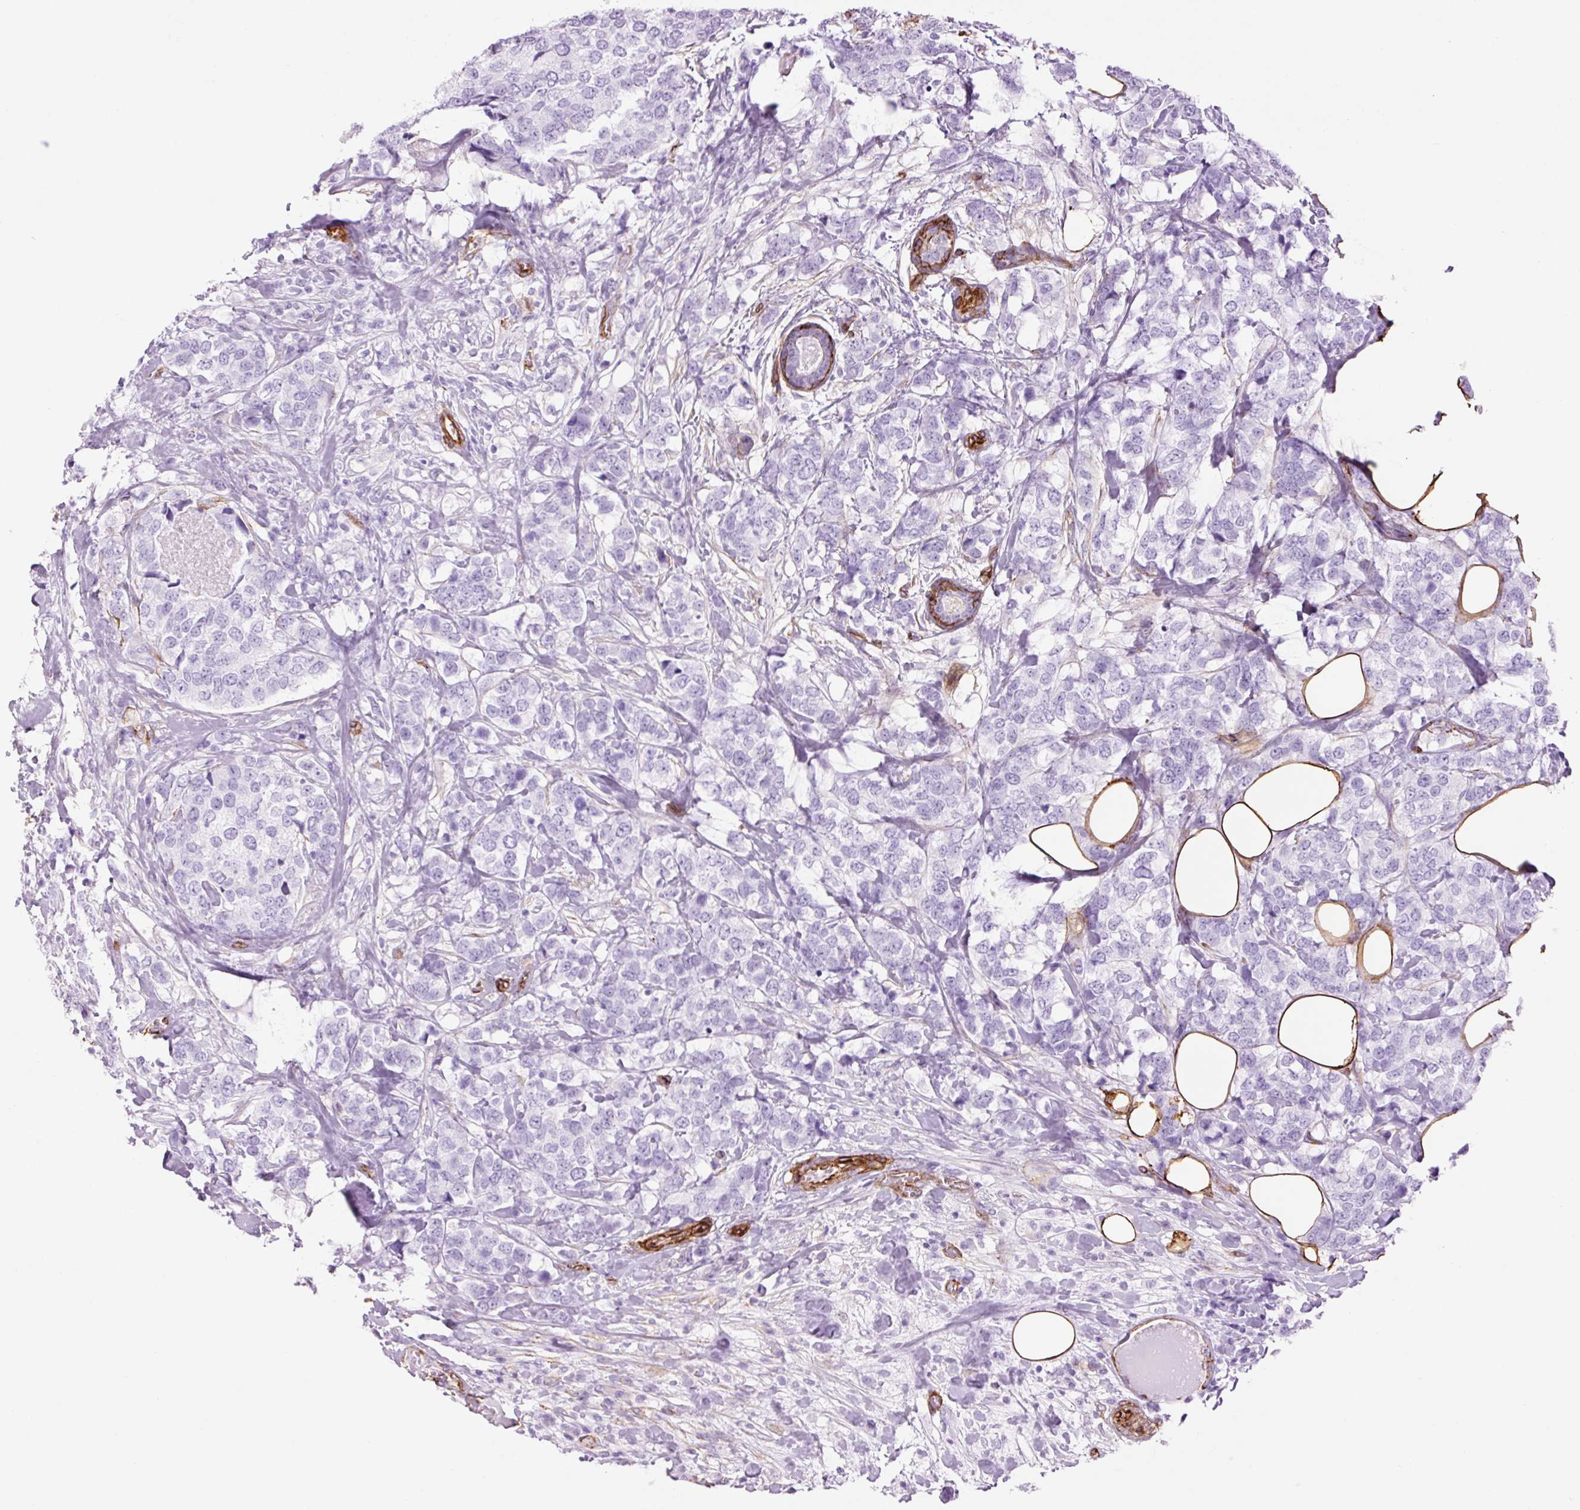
{"staining": {"intensity": "negative", "quantity": "none", "location": "none"}, "tissue": "breast cancer", "cell_type": "Tumor cells", "image_type": "cancer", "snomed": [{"axis": "morphology", "description": "Lobular carcinoma"}, {"axis": "topography", "description": "Breast"}], "caption": "IHC histopathology image of neoplastic tissue: human lobular carcinoma (breast) stained with DAB (3,3'-diaminobenzidine) displays no significant protein positivity in tumor cells.", "gene": "CAV1", "patient": {"sex": "female", "age": 59}}